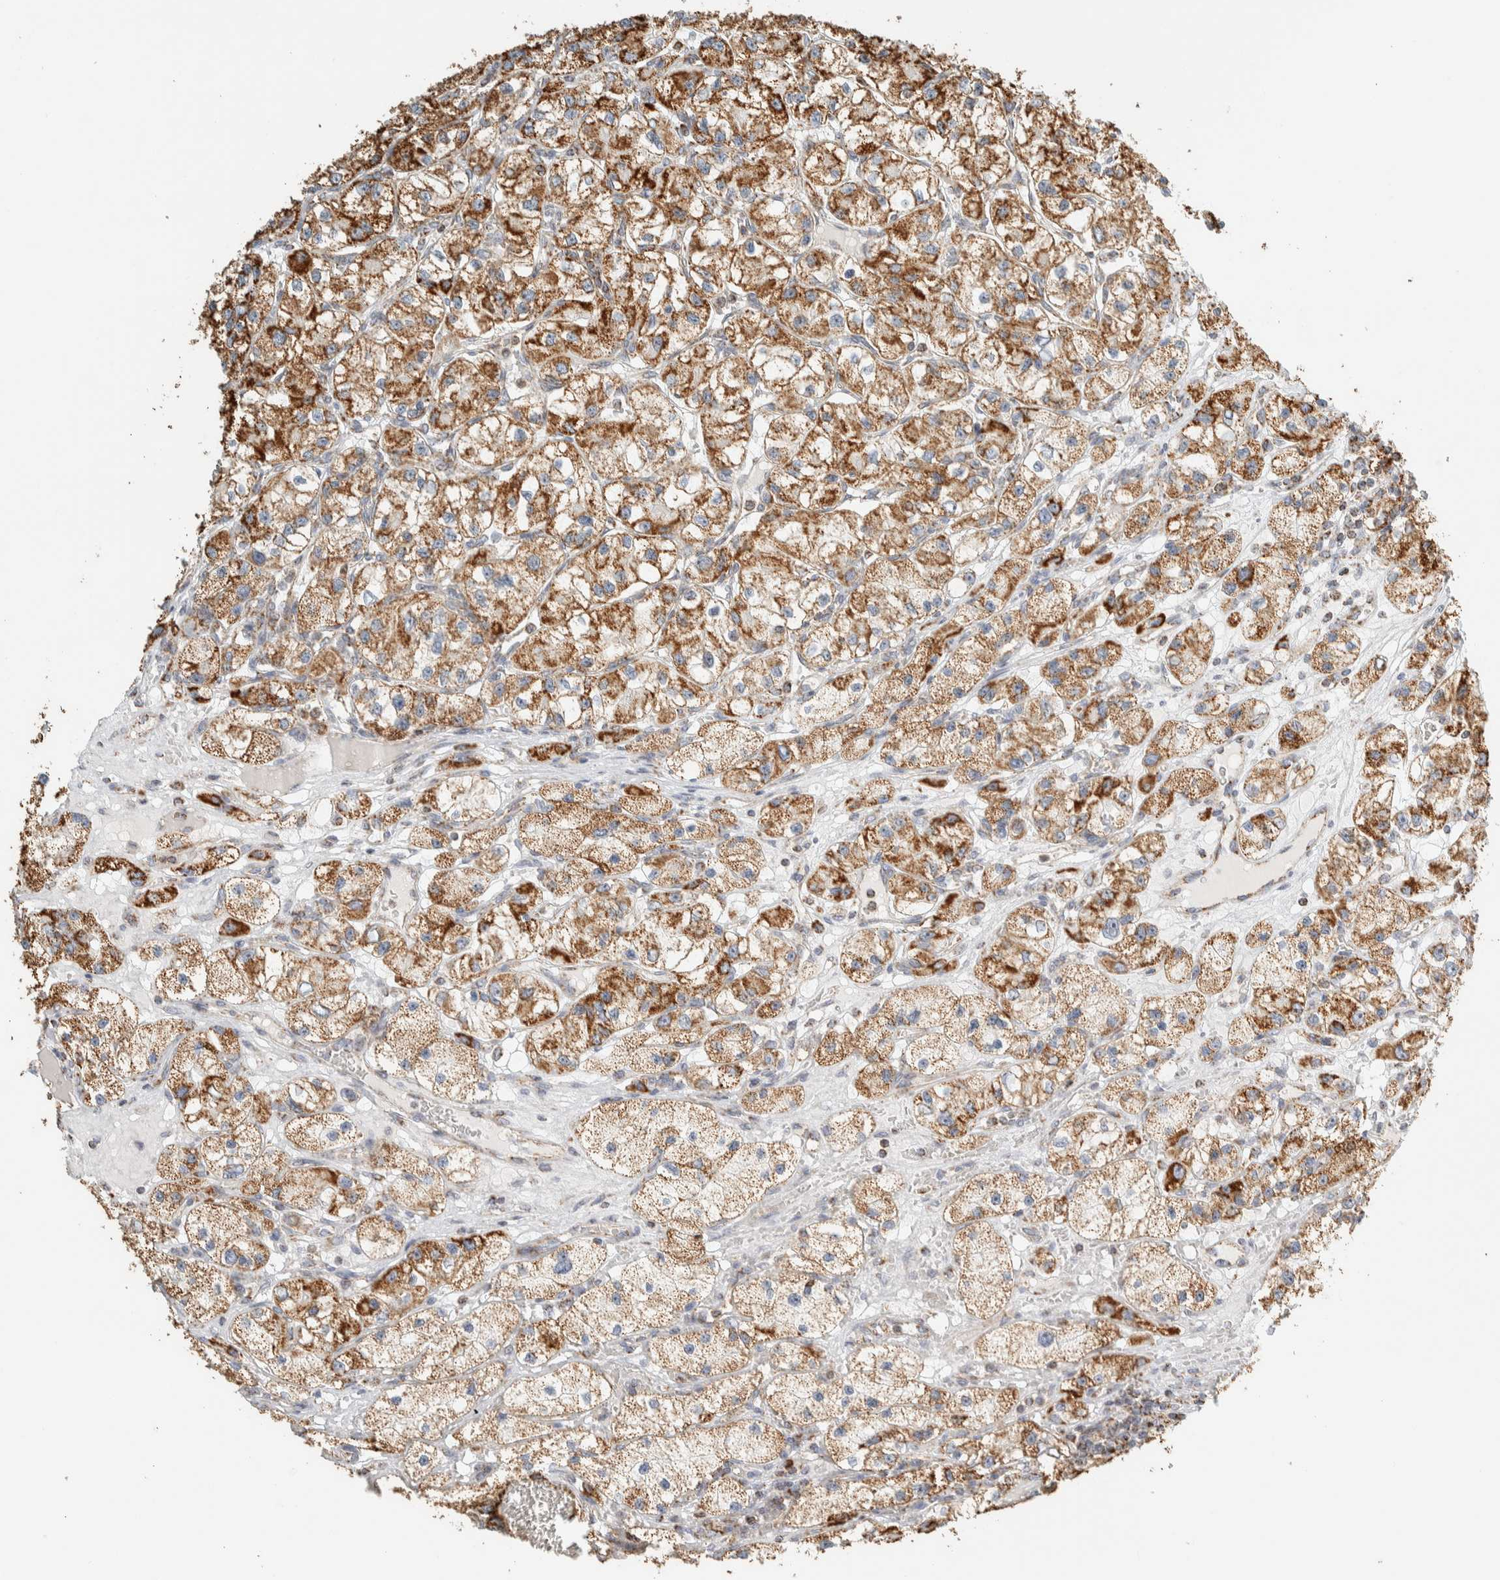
{"staining": {"intensity": "moderate", "quantity": ">75%", "location": "cytoplasmic/membranous"}, "tissue": "renal cancer", "cell_type": "Tumor cells", "image_type": "cancer", "snomed": [{"axis": "morphology", "description": "Adenocarcinoma, NOS"}, {"axis": "topography", "description": "Kidney"}], "caption": "Immunohistochemistry micrograph of neoplastic tissue: human renal cancer (adenocarcinoma) stained using immunohistochemistry exhibits medium levels of moderate protein expression localized specifically in the cytoplasmic/membranous of tumor cells, appearing as a cytoplasmic/membranous brown color.", "gene": "ZNF454", "patient": {"sex": "female", "age": 57}}